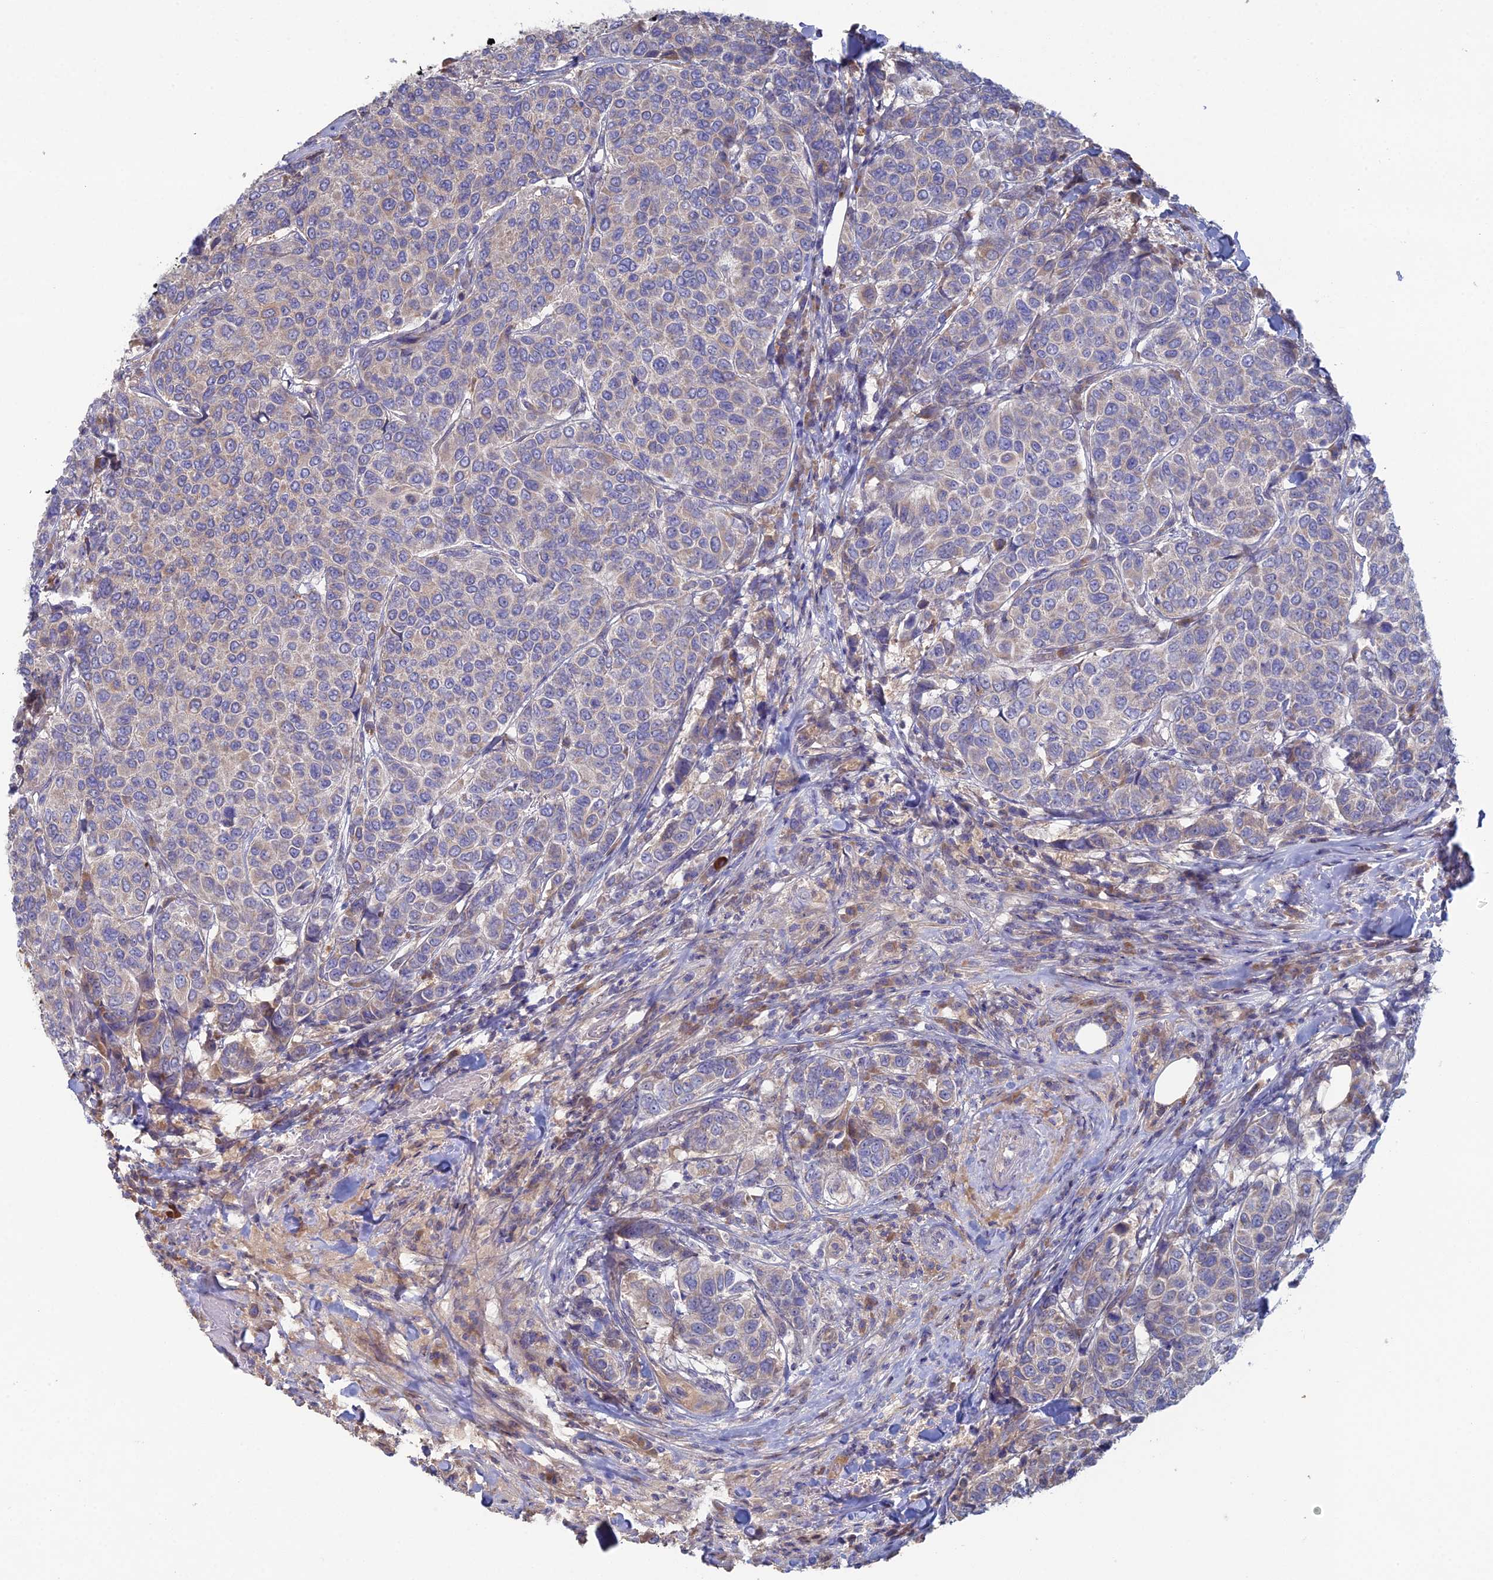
{"staining": {"intensity": "weak", "quantity": "<25%", "location": "cytoplasmic/membranous"}, "tissue": "breast cancer", "cell_type": "Tumor cells", "image_type": "cancer", "snomed": [{"axis": "morphology", "description": "Duct carcinoma"}, {"axis": "topography", "description": "Breast"}], "caption": "An immunohistochemistry (IHC) micrograph of infiltrating ductal carcinoma (breast) is shown. There is no staining in tumor cells of infiltrating ductal carcinoma (breast).", "gene": "ARL16", "patient": {"sex": "female", "age": 55}}